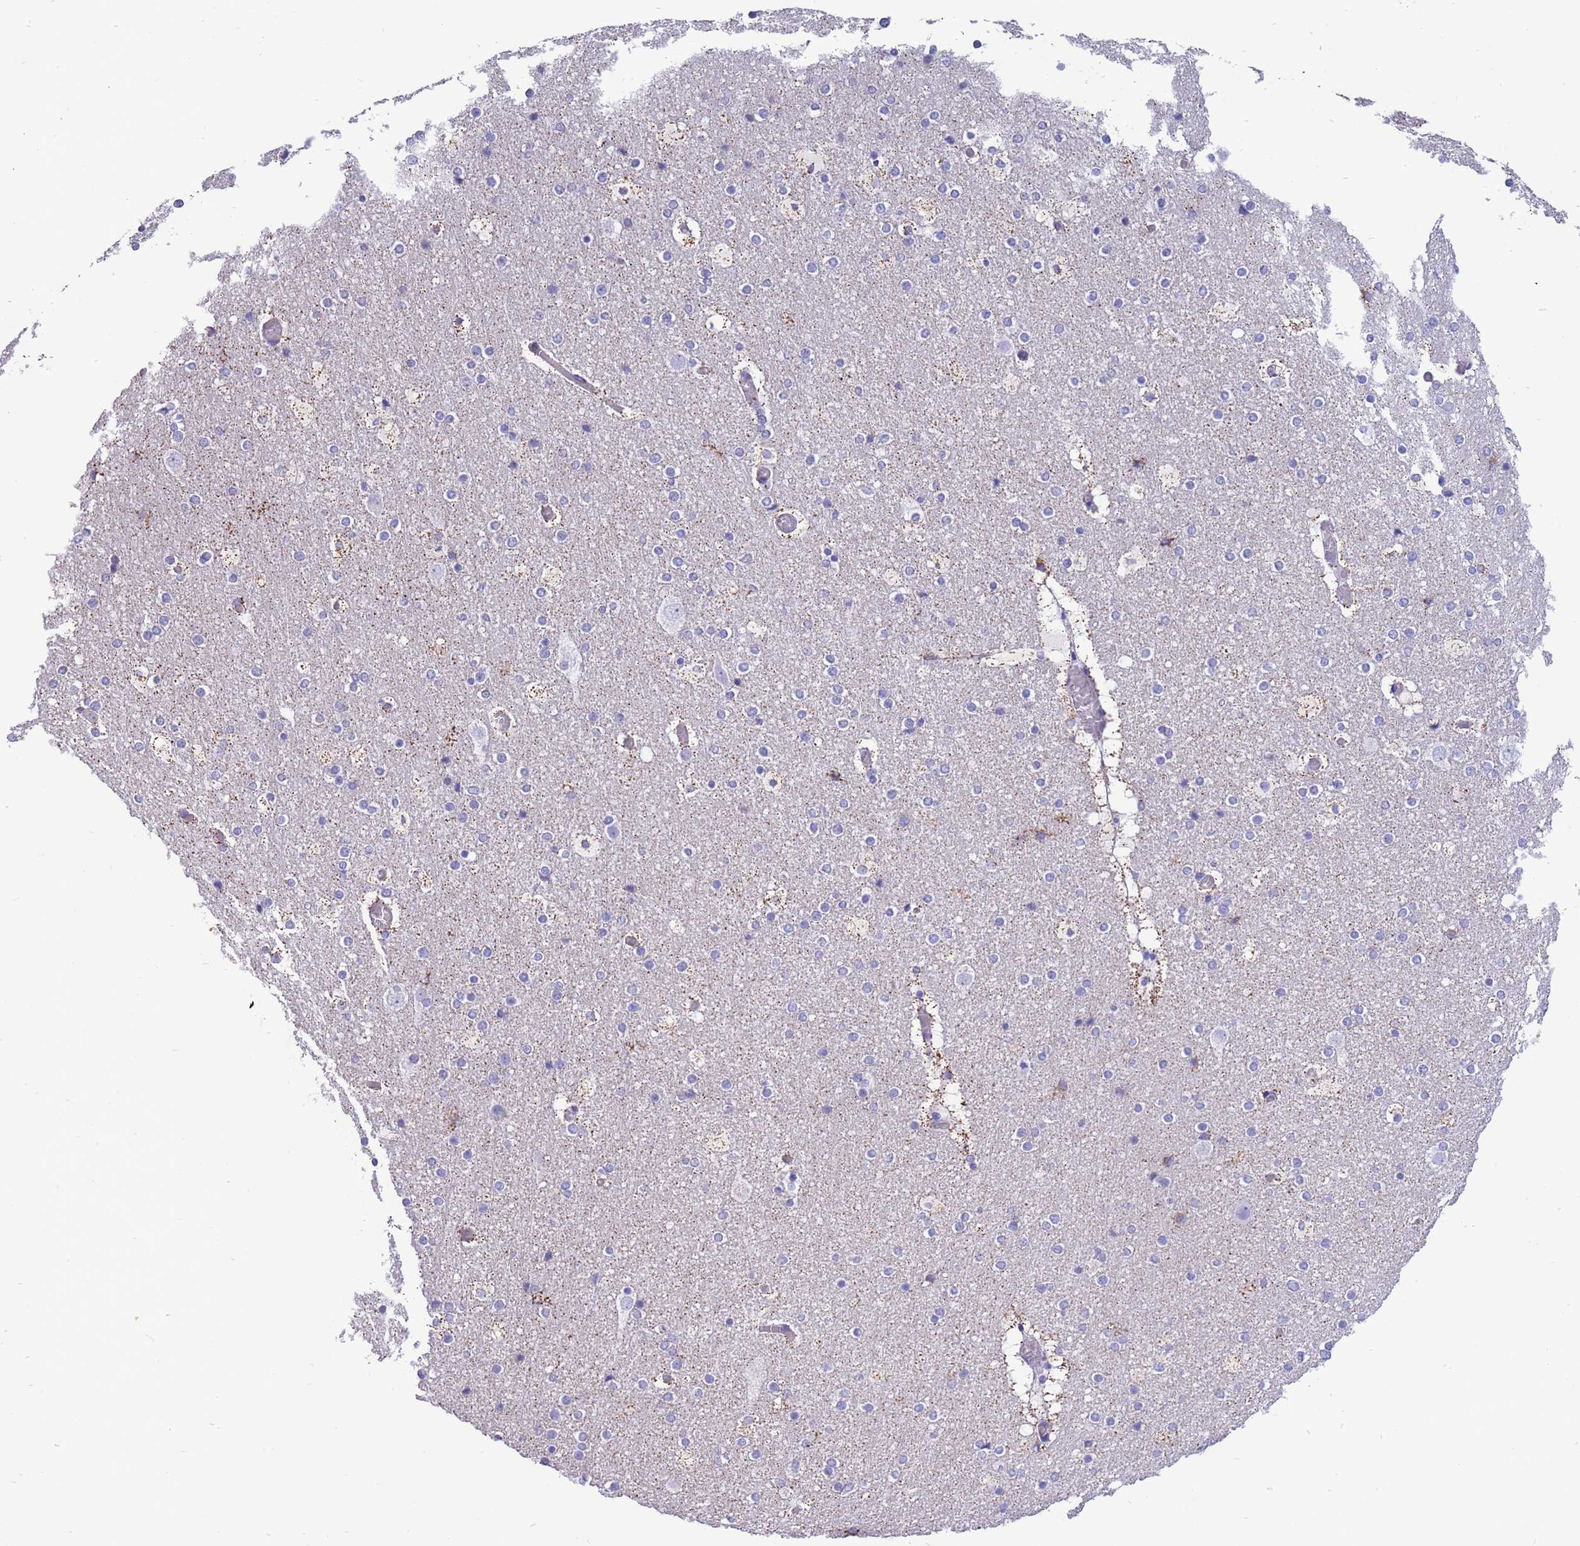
{"staining": {"intensity": "negative", "quantity": "none", "location": "none"}, "tissue": "cerebral cortex", "cell_type": "Endothelial cells", "image_type": "normal", "snomed": [{"axis": "morphology", "description": "Normal tissue, NOS"}, {"axis": "topography", "description": "Cerebral cortex"}], "caption": "High magnification brightfield microscopy of unremarkable cerebral cortex stained with DAB (brown) and counterstained with hematoxylin (blue): endothelial cells show no significant positivity.", "gene": "INTS2", "patient": {"sex": "male", "age": 57}}